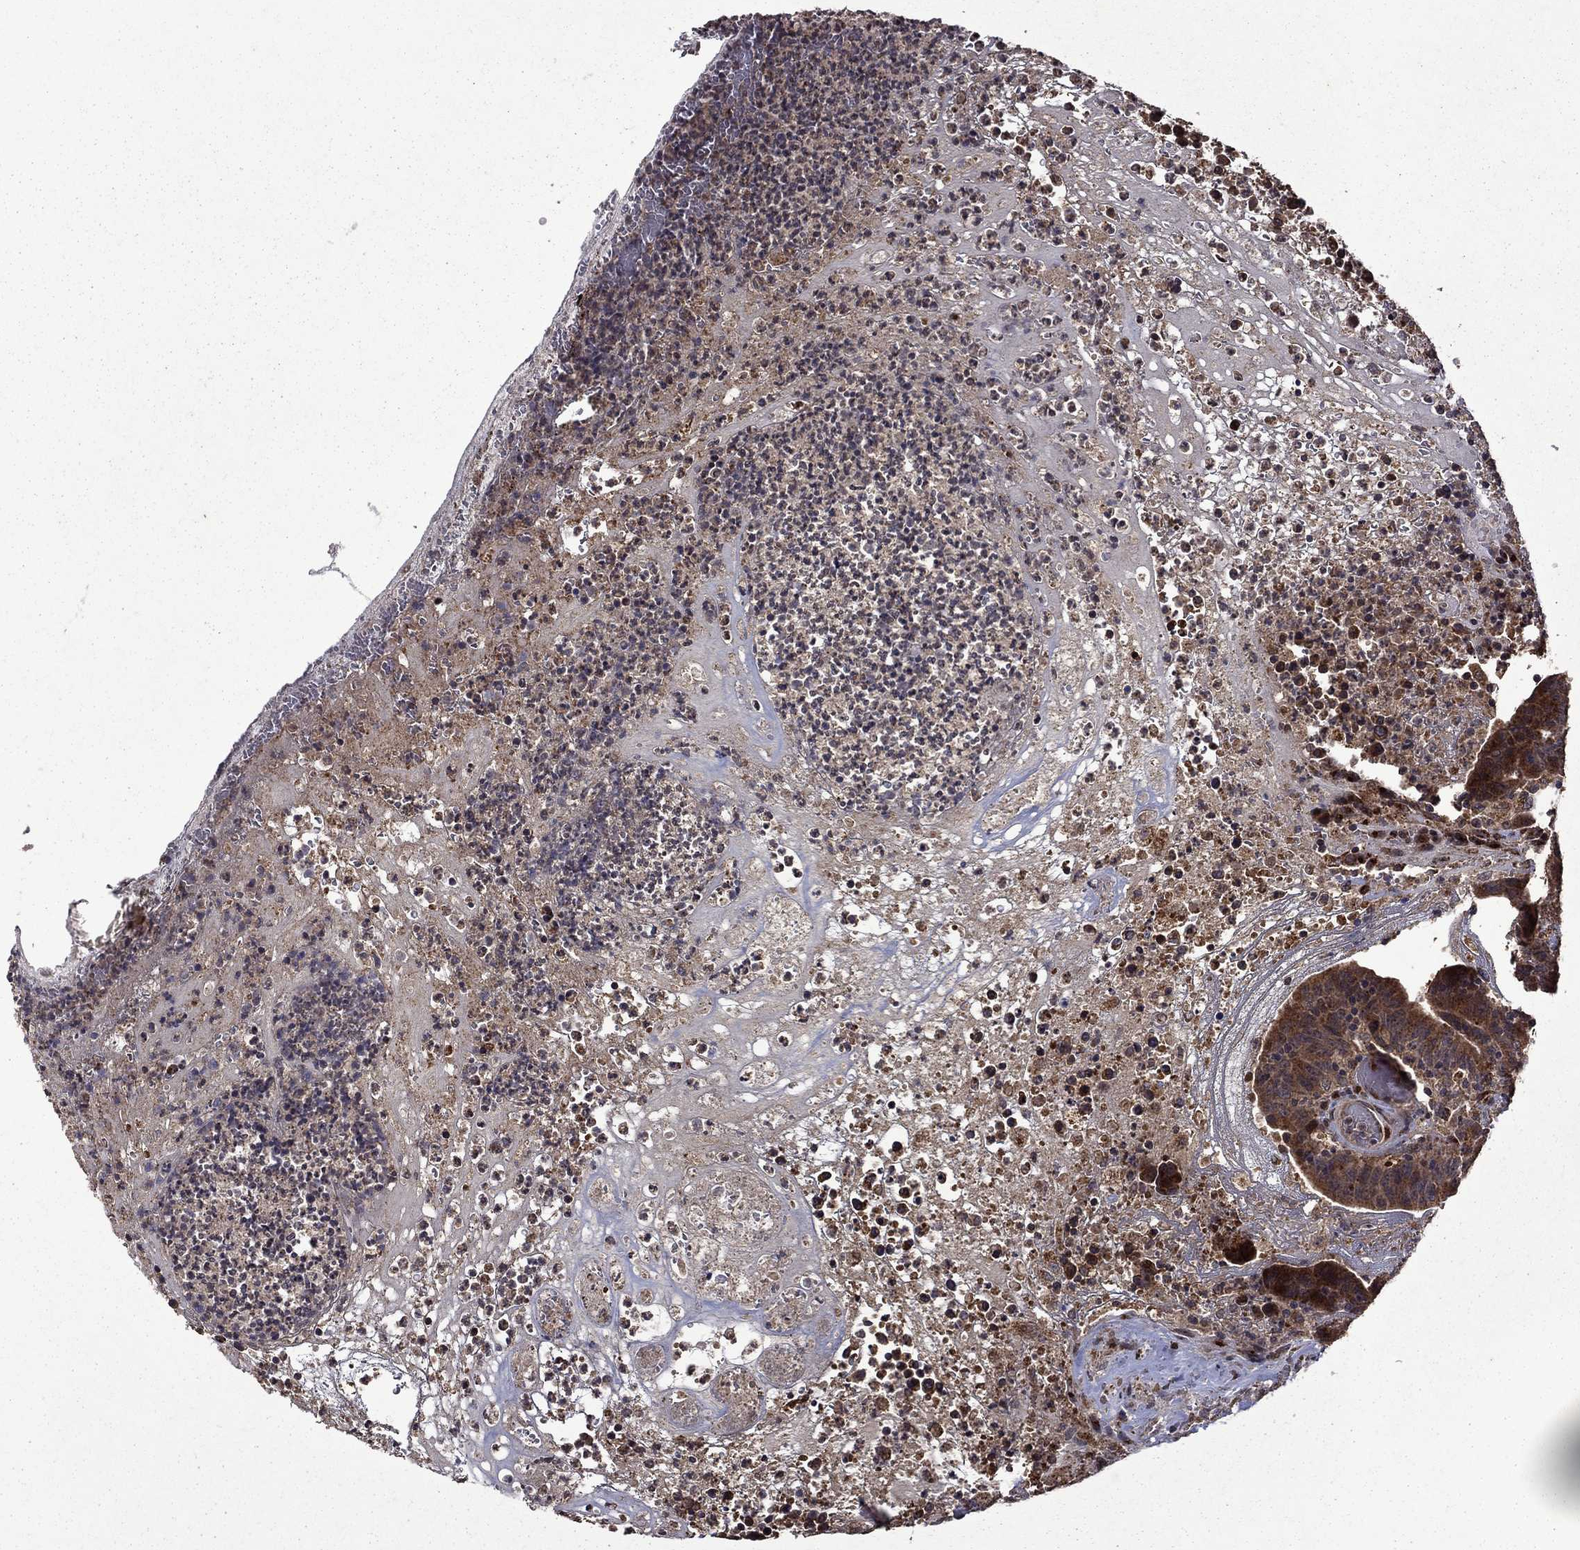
{"staining": {"intensity": "strong", "quantity": "25%-75%", "location": "cytoplasmic/membranous"}, "tissue": "colorectal cancer", "cell_type": "Tumor cells", "image_type": "cancer", "snomed": [{"axis": "morphology", "description": "Adenocarcinoma, NOS"}, {"axis": "topography", "description": "Colon"}], "caption": "Immunohistochemistry histopathology image of human colorectal cancer (adenocarcinoma) stained for a protein (brown), which shows high levels of strong cytoplasmic/membranous positivity in approximately 25%-75% of tumor cells.", "gene": "ITM2B", "patient": {"sex": "female", "age": 75}}